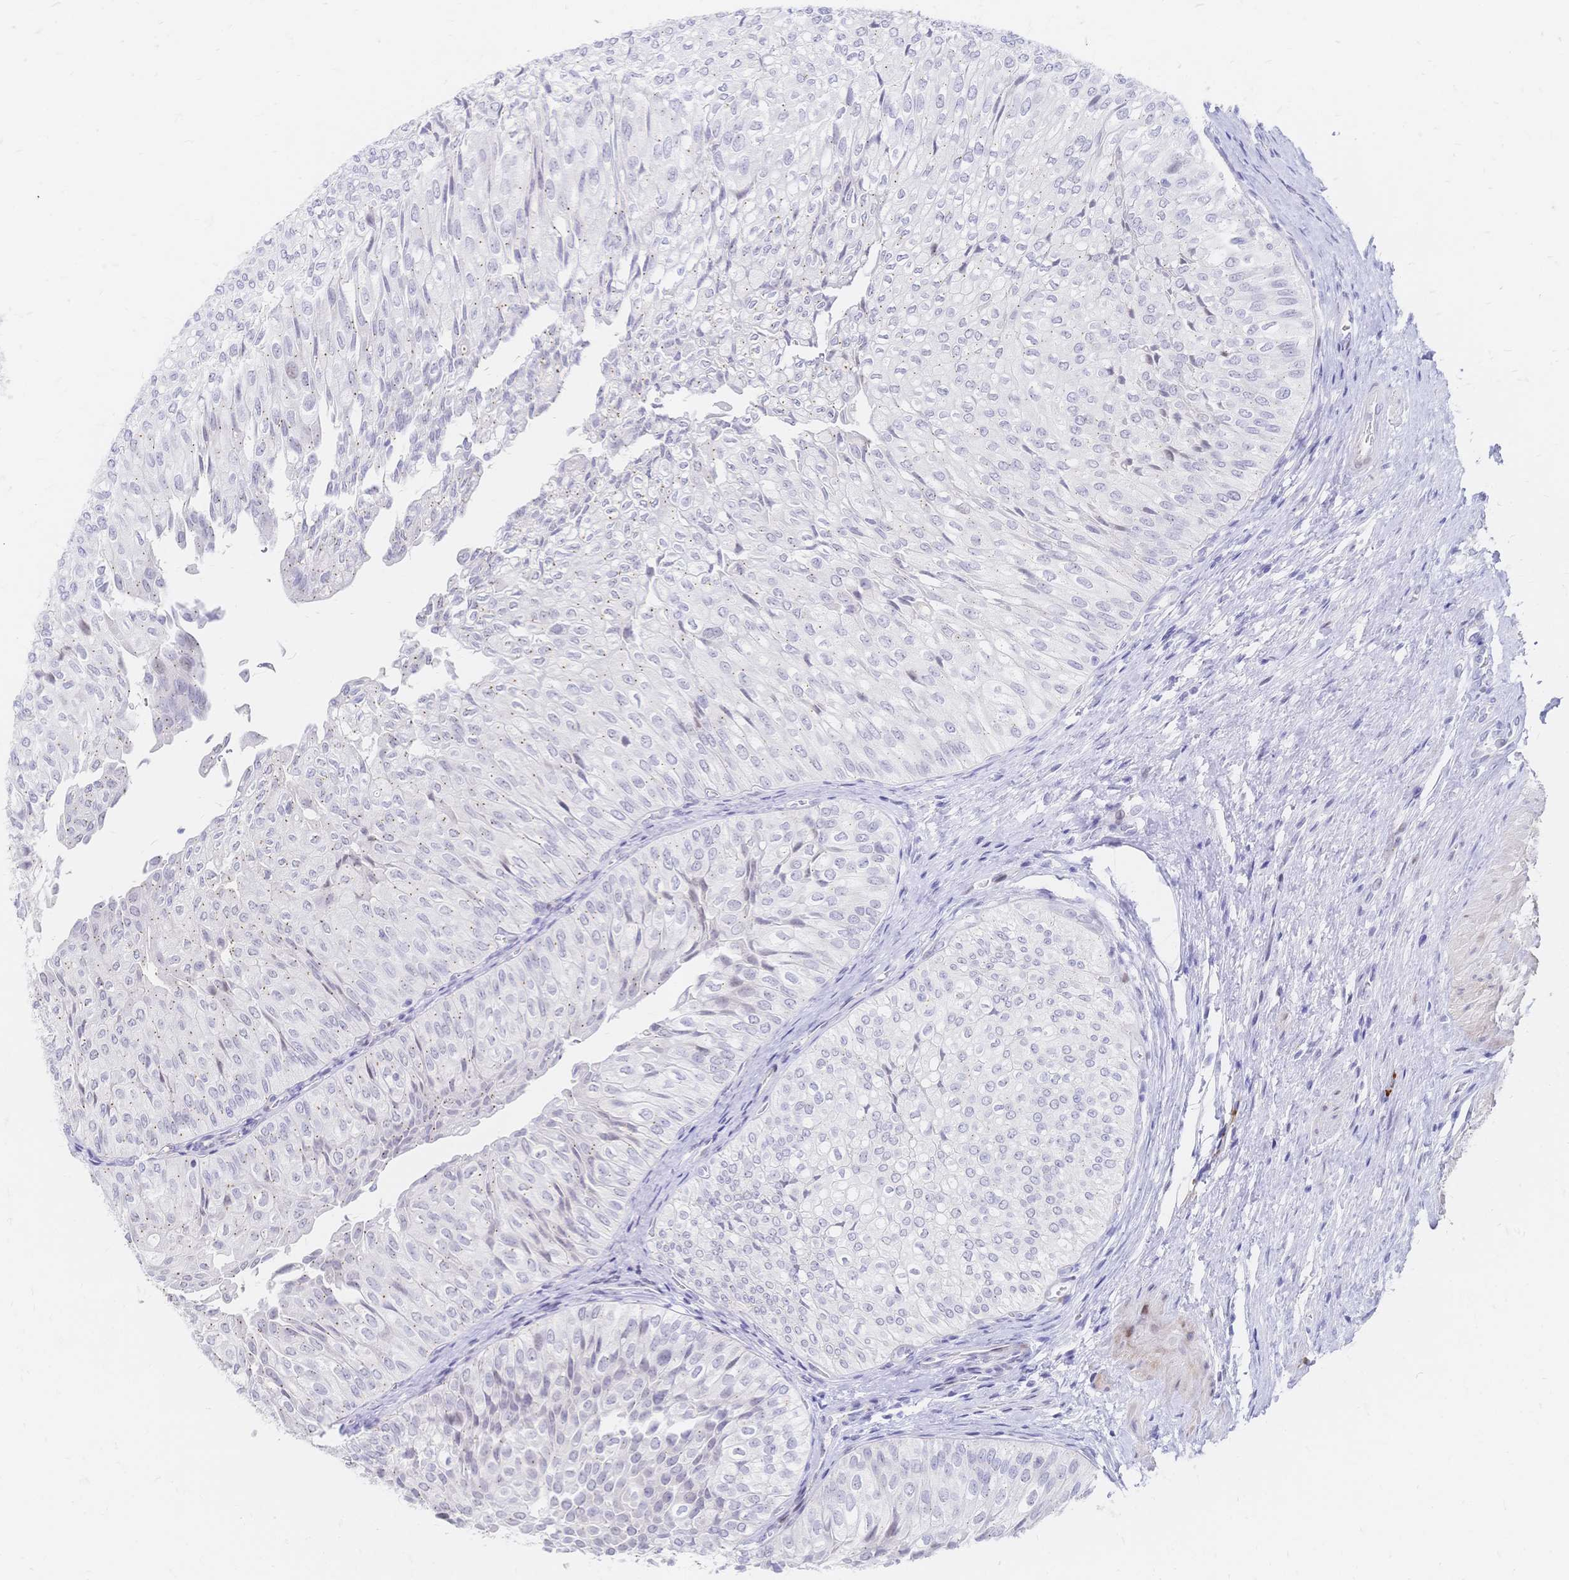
{"staining": {"intensity": "weak", "quantity": "<25%", "location": "nuclear"}, "tissue": "urothelial cancer", "cell_type": "Tumor cells", "image_type": "cancer", "snomed": [{"axis": "morphology", "description": "Urothelial carcinoma, NOS"}, {"axis": "topography", "description": "Urinary bladder"}], "caption": "IHC histopathology image of neoplastic tissue: urothelial cancer stained with DAB reveals no significant protein positivity in tumor cells. (Brightfield microscopy of DAB (3,3'-diaminobenzidine) IHC at high magnification).", "gene": "PSORS1C2", "patient": {"sex": "male", "age": 62}}